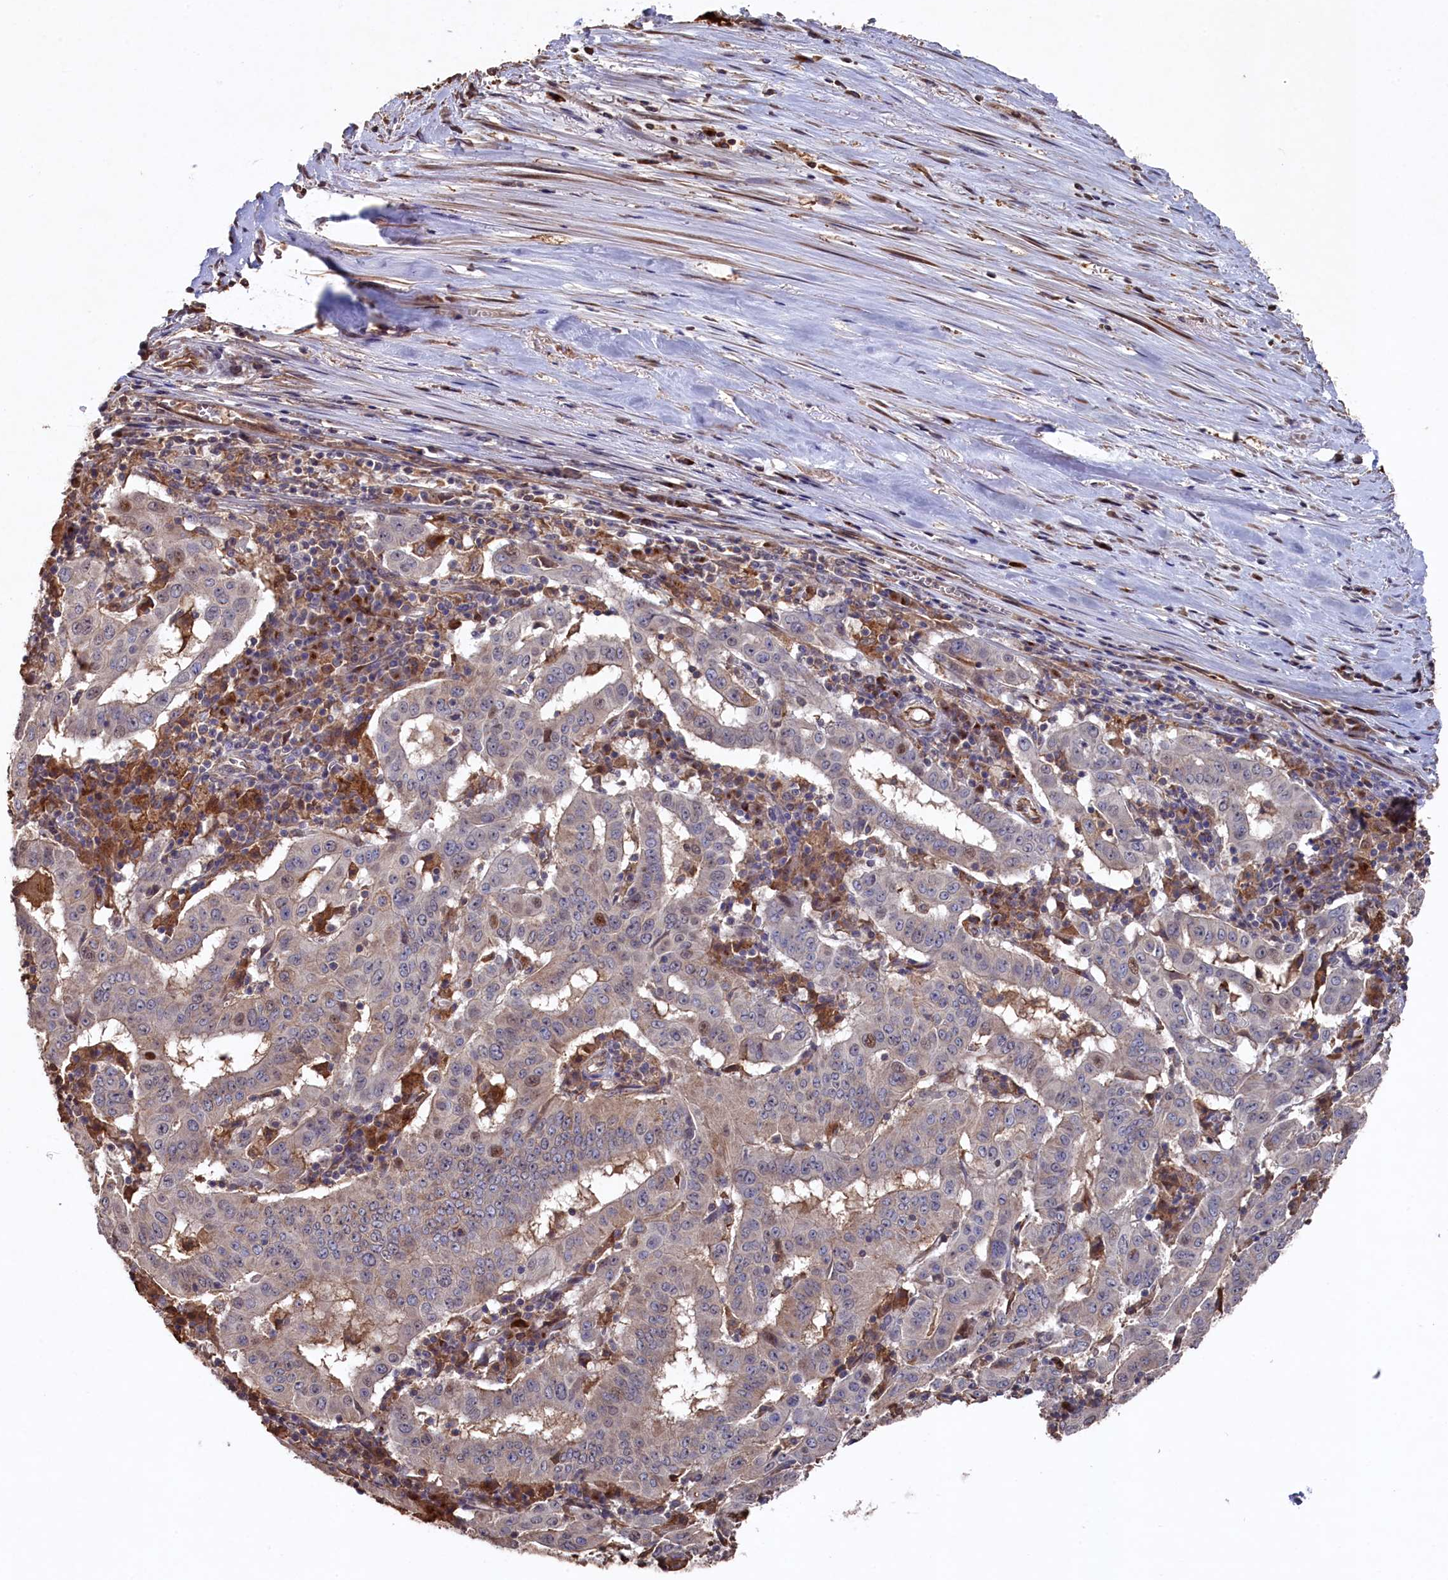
{"staining": {"intensity": "moderate", "quantity": "<25%", "location": "nuclear"}, "tissue": "pancreatic cancer", "cell_type": "Tumor cells", "image_type": "cancer", "snomed": [{"axis": "morphology", "description": "Adenocarcinoma, NOS"}, {"axis": "topography", "description": "Pancreas"}], "caption": "High-magnification brightfield microscopy of pancreatic cancer stained with DAB (brown) and counterstained with hematoxylin (blue). tumor cells exhibit moderate nuclear staining is seen in approximately<25% of cells.", "gene": "NAA60", "patient": {"sex": "male", "age": 63}}